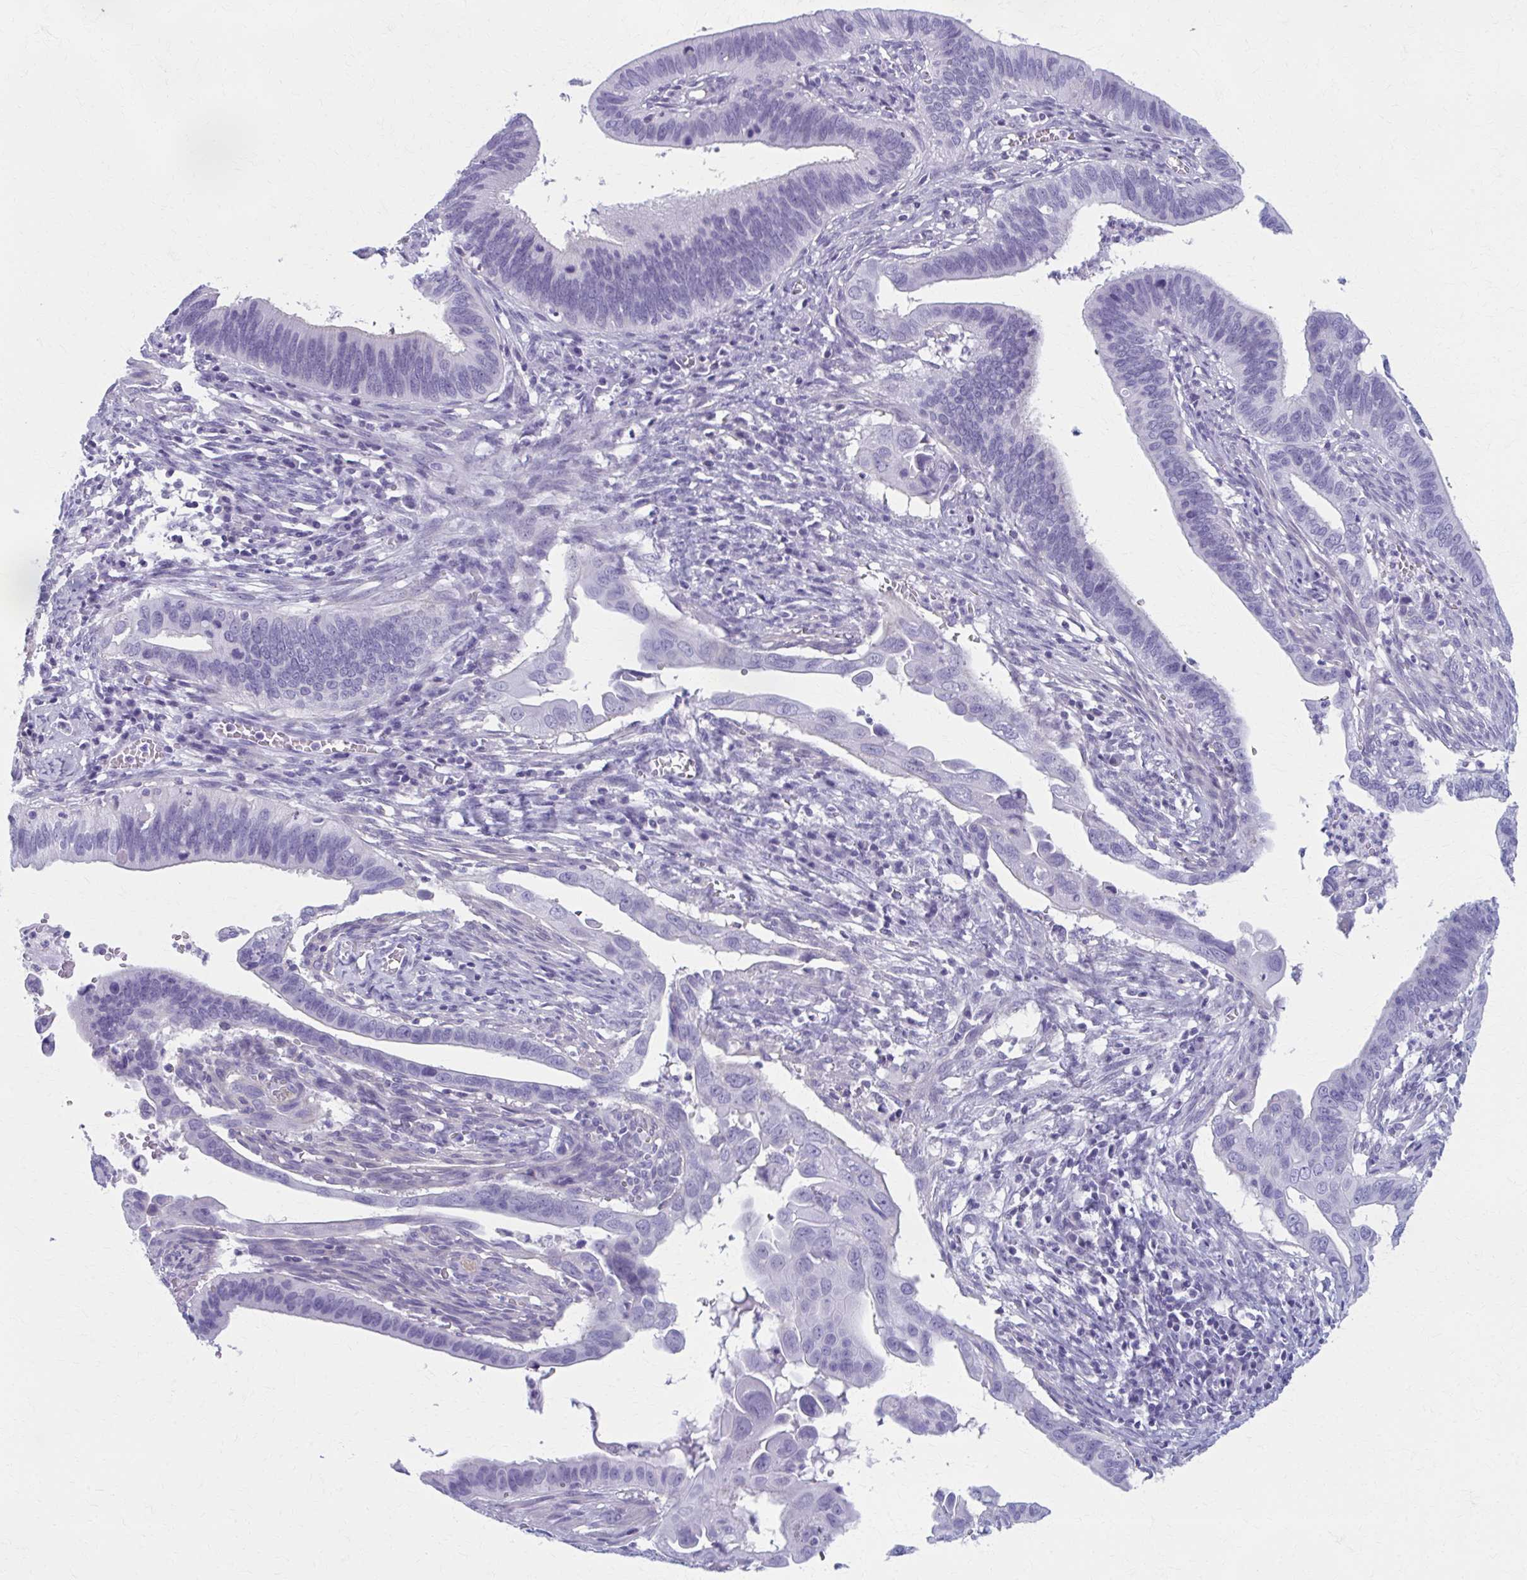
{"staining": {"intensity": "negative", "quantity": "none", "location": "none"}, "tissue": "cervical cancer", "cell_type": "Tumor cells", "image_type": "cancer", "snomed": [{"axis": "morphology", "description": "Adenocarcinoma, NOS"}, {"axis": "topography", "description": "Cervix"}], "caption": "Cervical adenocarcinoma was stained to show a protein in brown. There is no significant staining in tumor cells. (Brightfield microscopy of DAB immunohistochemistry (IHC) at high magnification).", "gene": "MPLKIP", "patient": {"sex": "female", "age": 42}}